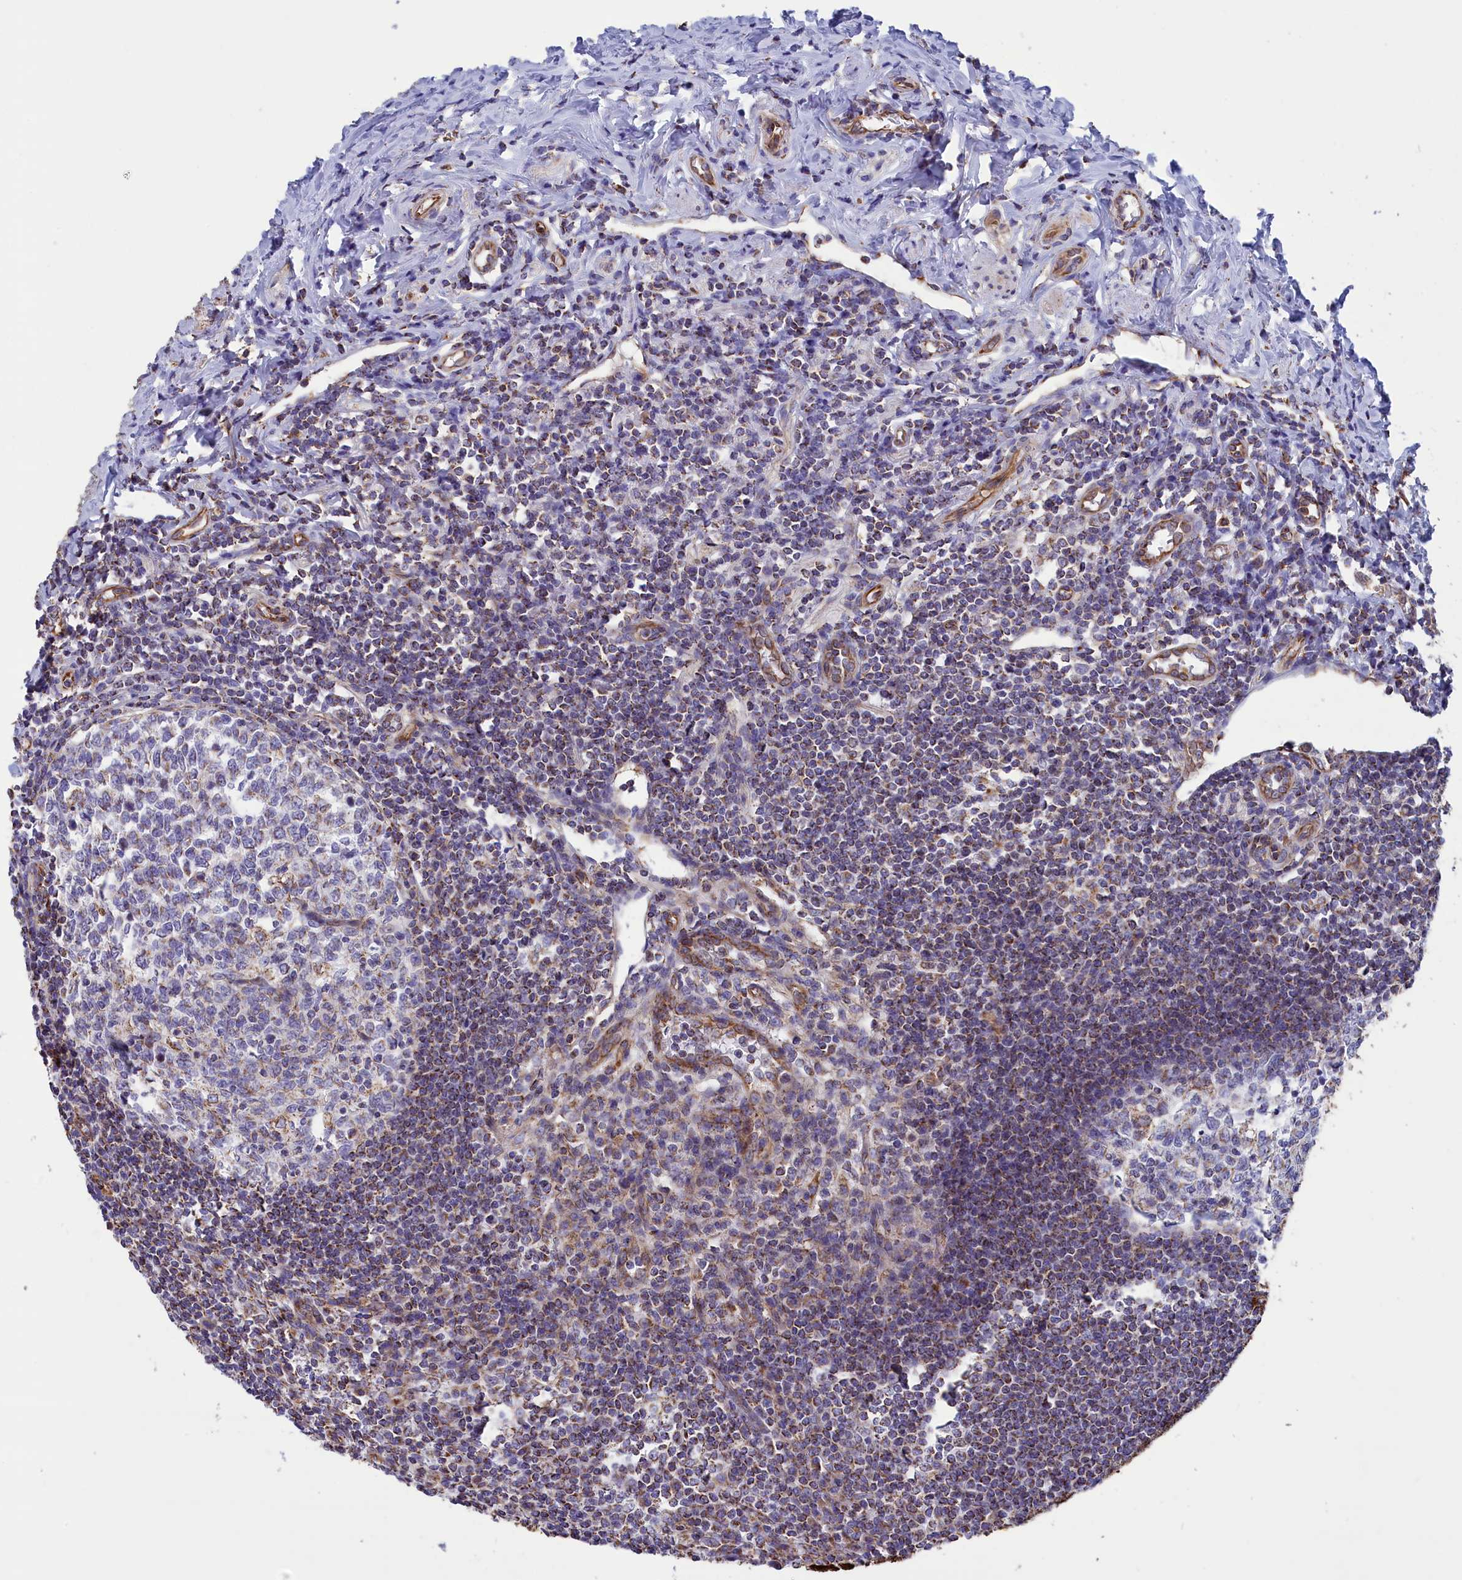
{"staining": {"intensity": "strong", "quantity": ">75%", "location": "cytoplasmic/membranous"}, "tissue": "appendix", "cell_type": "Glandular cells", "image_type": "normal", "snomed": [{"axis": "morphology", "description": "Normal tissue, NOS"}, {"axis": "topography", "description": "Appendix"}], "caption": "High-magnification brightfield microscopy of benign appendix stained with DAB (brown) and counterstained with hematoxylin (blue). glandular cells exhibit strong cytoplasmic/membranous expression is seen in about>75% of cells. (Stains: DAB in brown, nuclei in blue, Microscopy: brightfield microscopy at high magnification).", "gene": "GATB", "patient": {"sex": "female", "age": 33}}